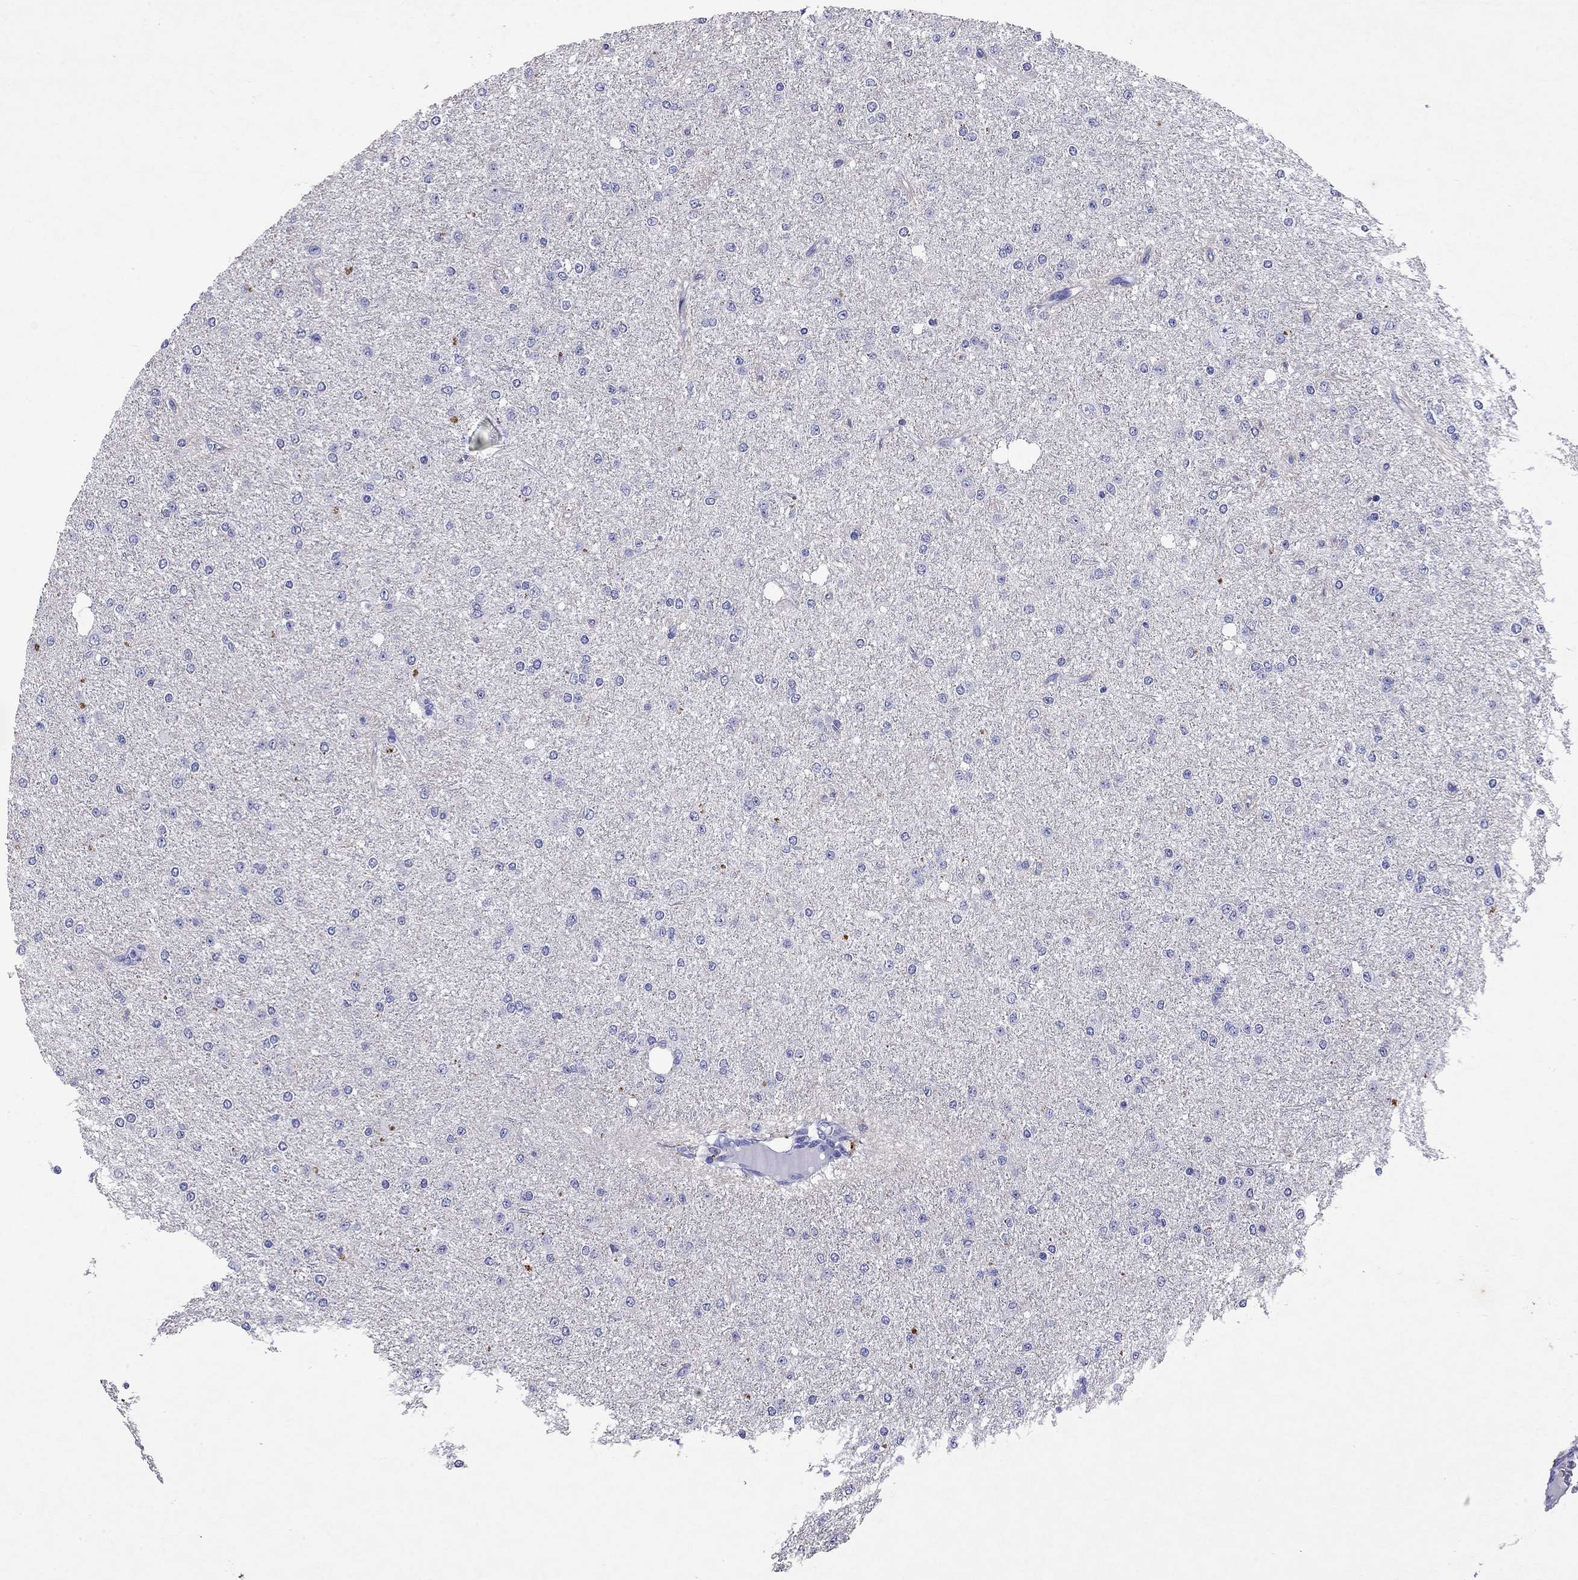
{"staining": {"intensity": "negative", "quantity": "none", "location": "none"}, "tissue": "glioma", "cell_type": "Tumor cells", "image_type": "cancer", "snomed": [{"axis": "morphology", "description": "Glioma, malignant, Low grade"}, {"axis": "topography", "description": "Brain"}], "caption": "The image shows no significant staining in tumor cells of glioma.", "gene": "ARMC12", "patient": {"sex": "male", "age": 27}}